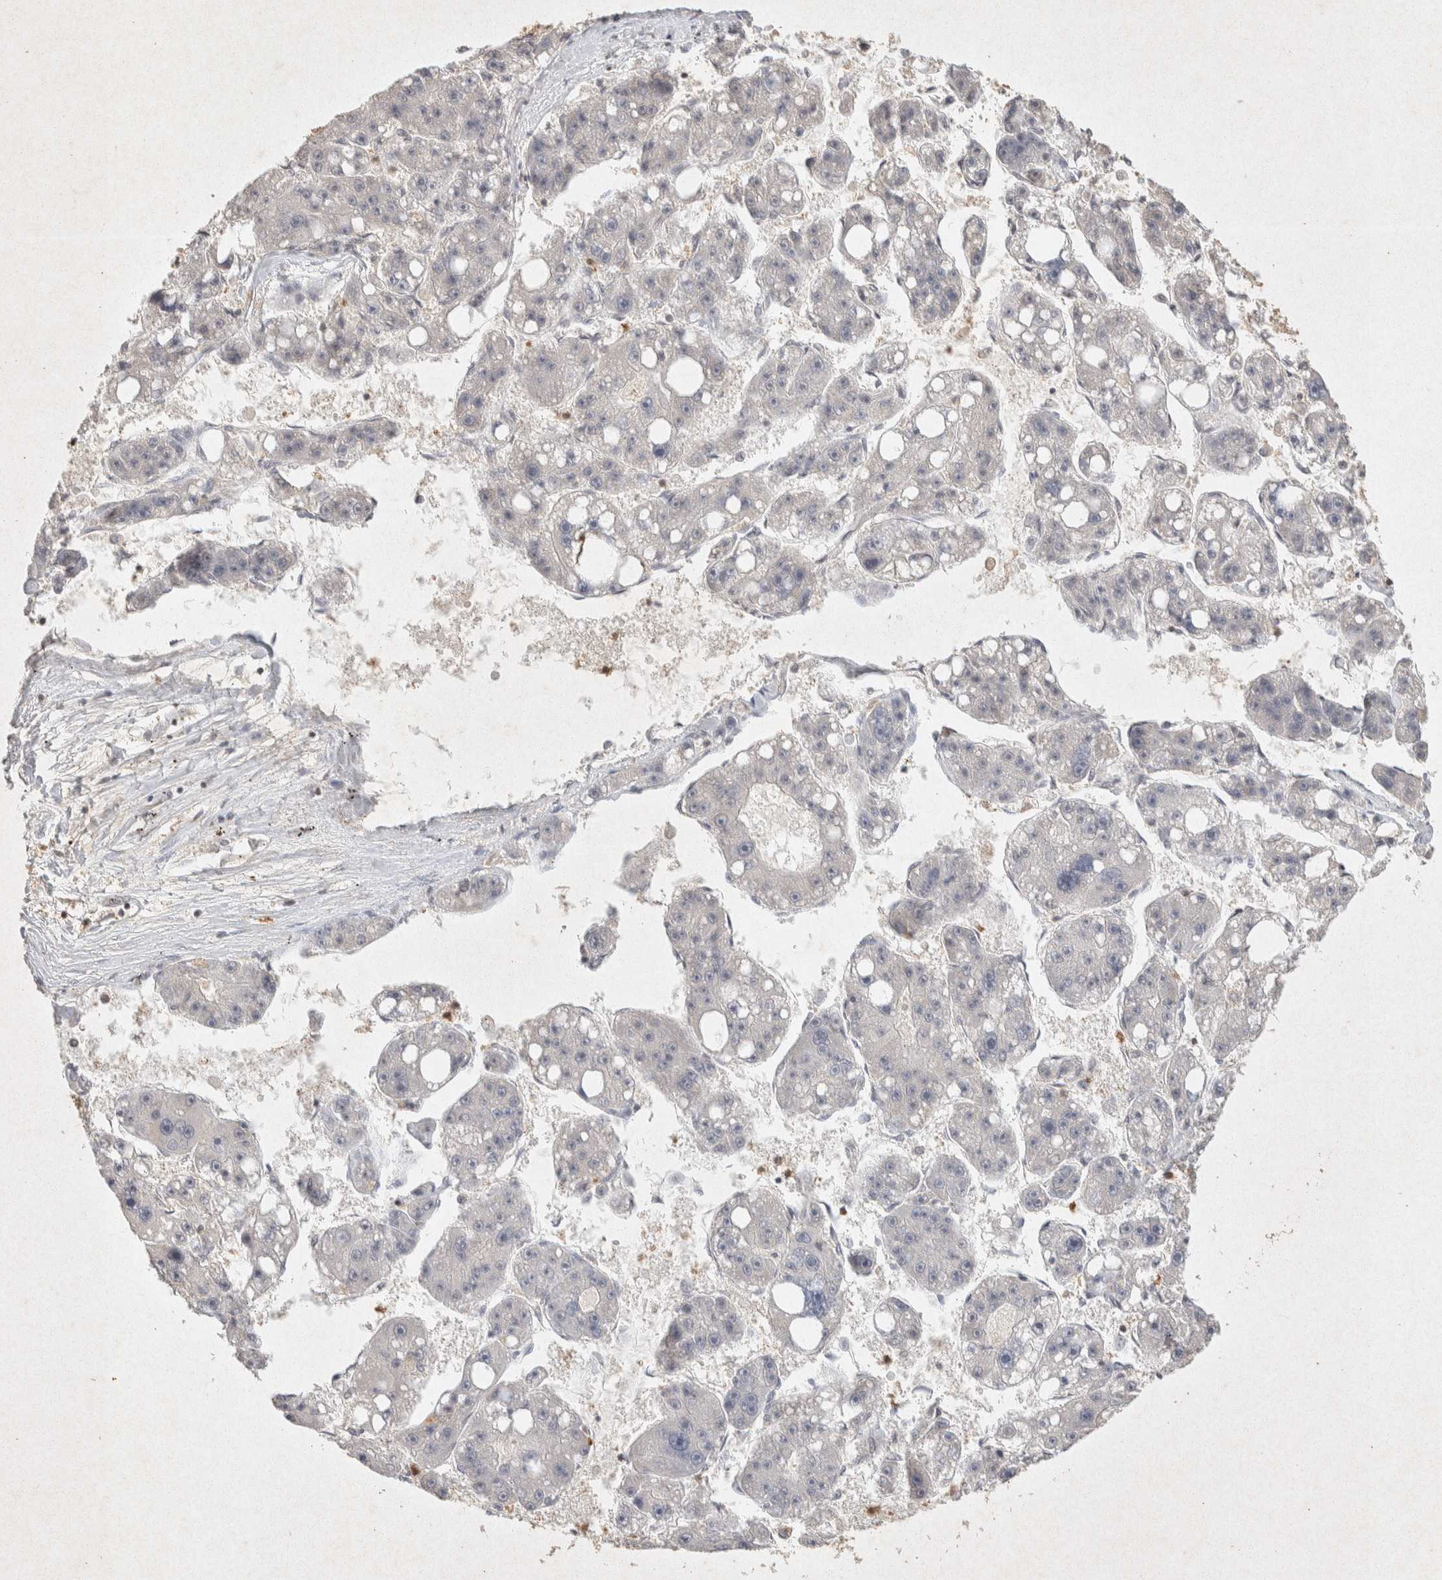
{"staining": {"intensity": "negative", "quantity": "none", "location": "none"}, "tissue": "liver cancer", "cell_type": "Tumor cells", "image_type": "cancer", "snomed": [{"axis": "morphology", "description": "Carcinoma, Hepatocellular, NOS"}, {"axis": "topography", "description": "Liver"}], "caption": "IHC of liver cancer demonstrates no staining in tumor cells.", "gene": "RAC2", "patient": {"sex": "female", "age": 61}}